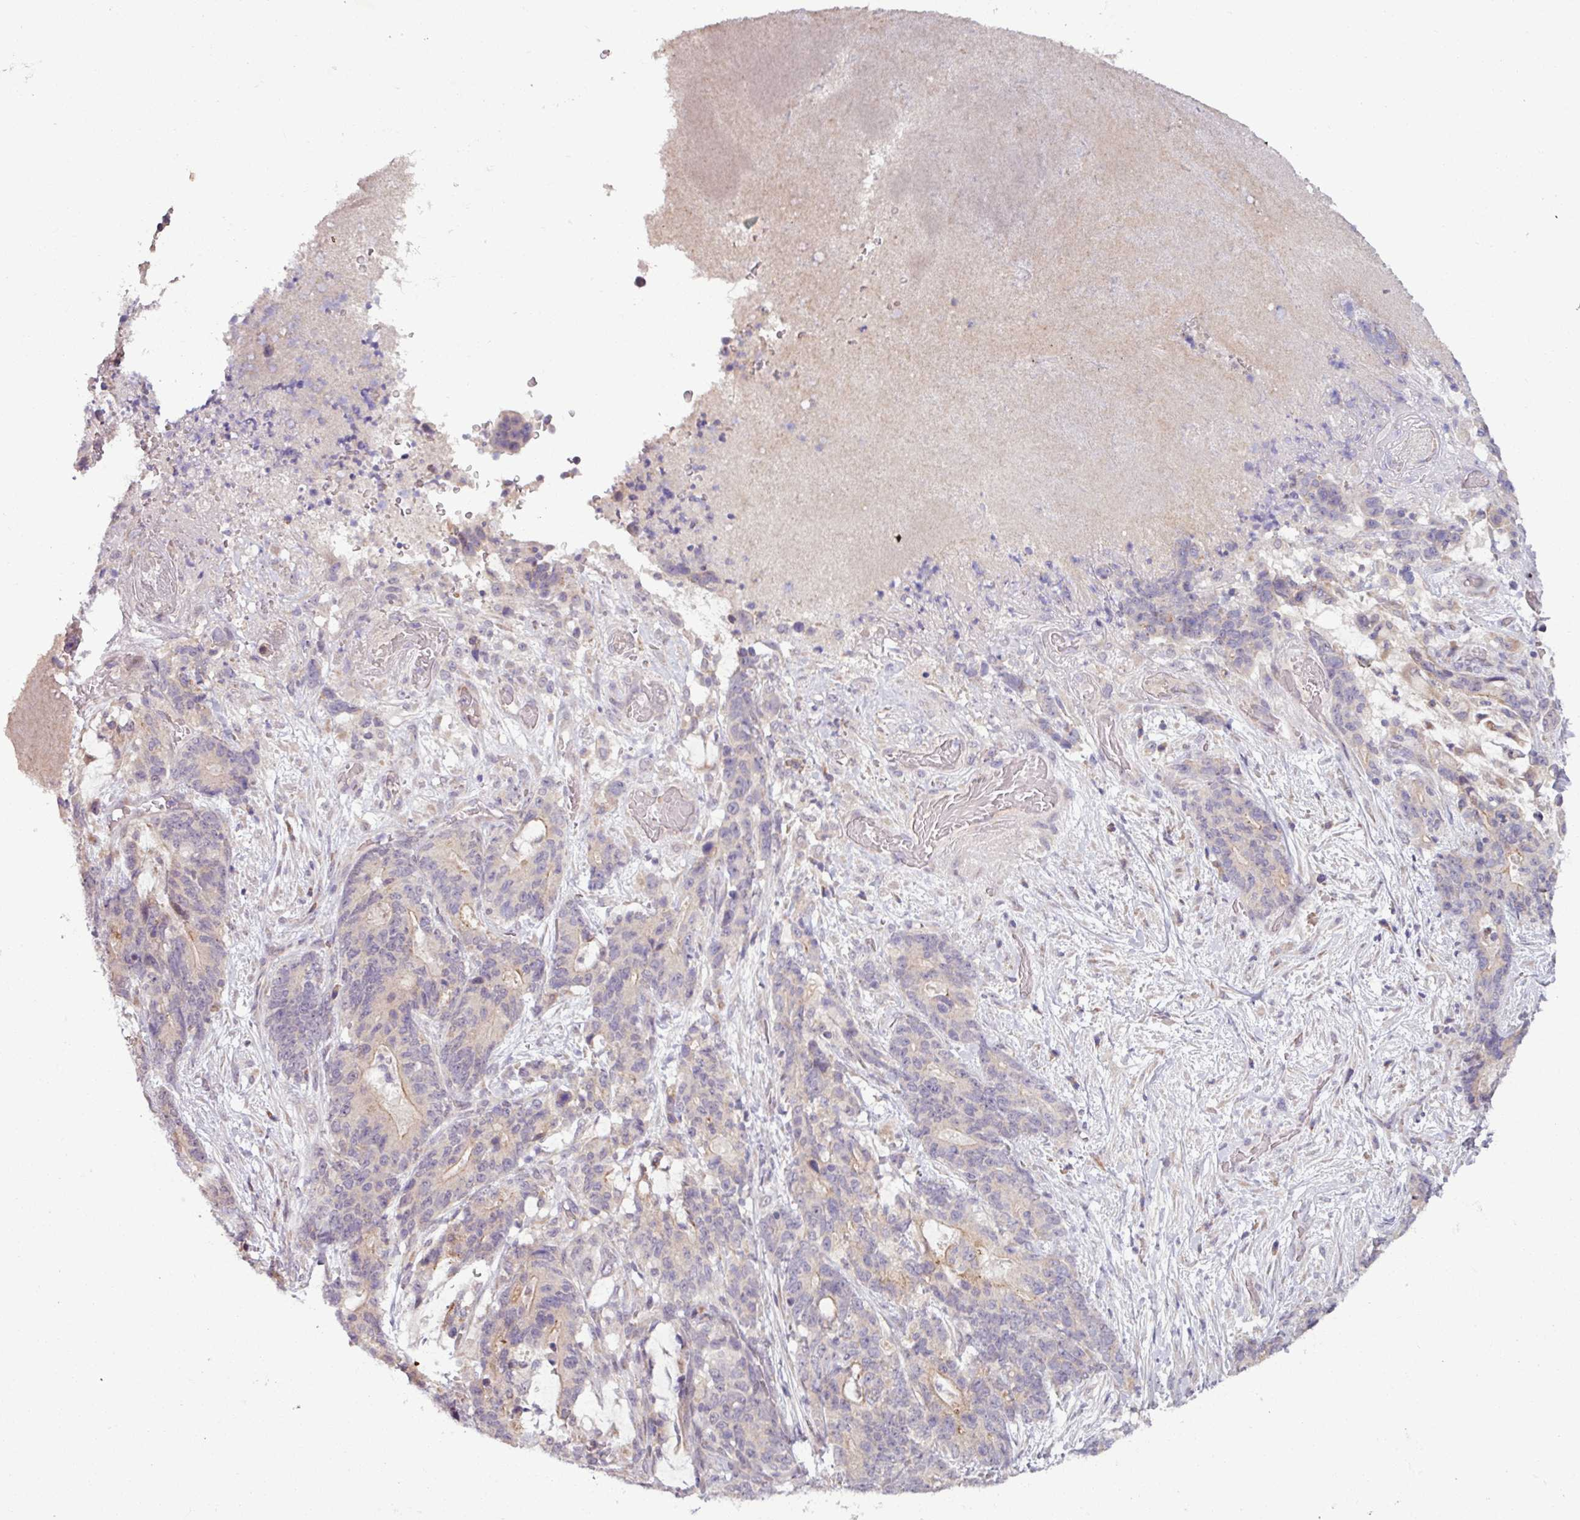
{"staining": {"intensity": "negative", "quantity": "none", "location": "none"}, "tissue": "stomach cancer", "cell_type": "Tumor cells", "image_type": "cancer", "snomed": [{"axis": "morphology", "description": "Normal tissue, NOS"}, {"axis": "morphology", "description": "Adenocarcinoma, NOS"}, {"axis": "topography", "description": "Stomach"}], "caption": "DAB (3,3'-diaminobenzidine) immunohistochemical staining of human stomach cancer demonstrates no significant positivity in tumor cells.", "gene": "OGFOD3", "patient": {"sex": "female", "age": 64}}